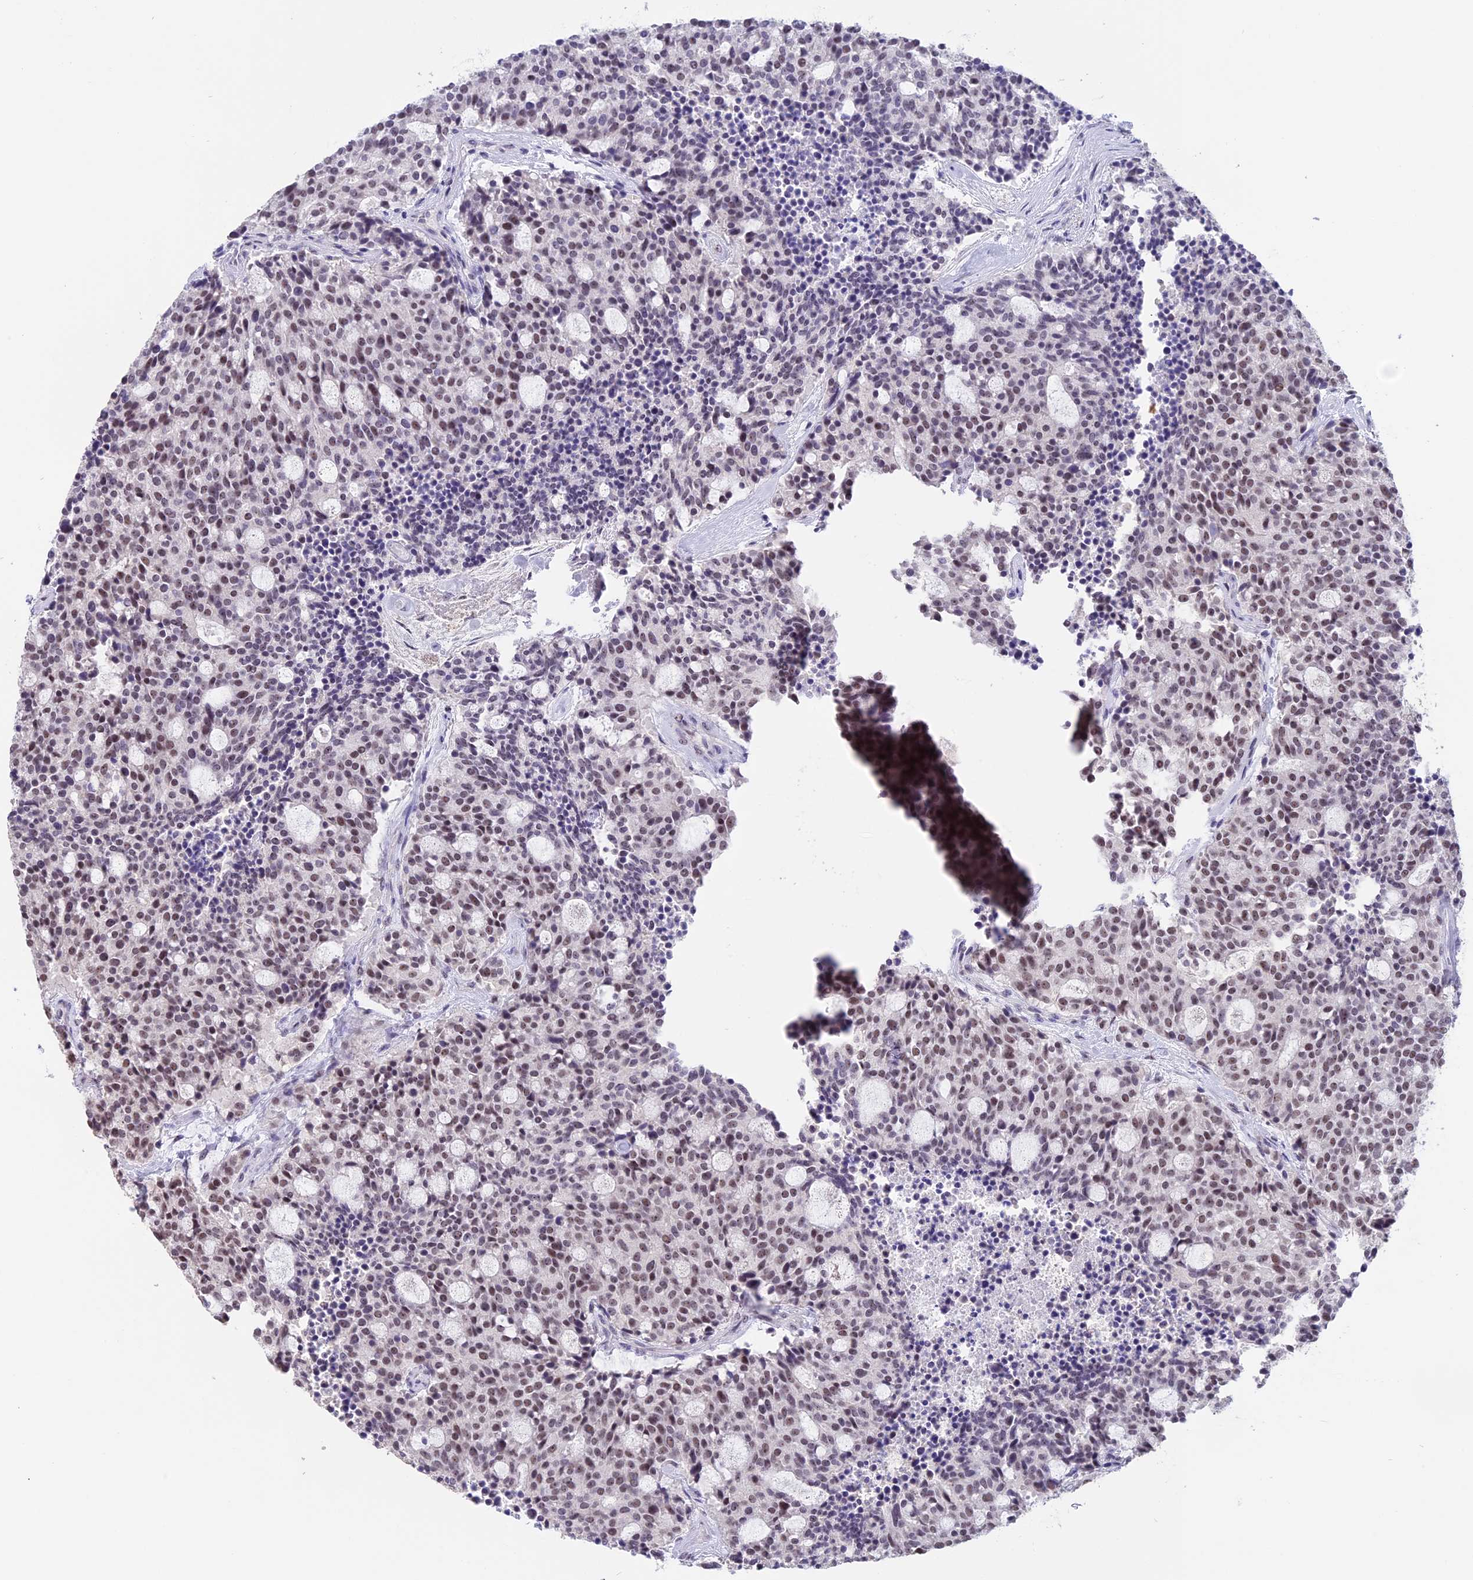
{"staining": {"intensity": "weak", "quantity": ">75%", "location": "nuclear"}, "tissue": "carcinoid", "cell_type": "Tumor cells", "image_type": "cancer", "snomed": [{"axis": "morphology", "description": "Carcinoid, malignant, NOS"}, {"axis": "topography", "description": "Pancreas"}], "caption": "Carcinoid was stained to show a protein in brown. There is low levels of weak nuclear staining in approximately >75% of tumor cells.", "gene": "SETD2", "patient": {"sex": "female", "age": 54}}